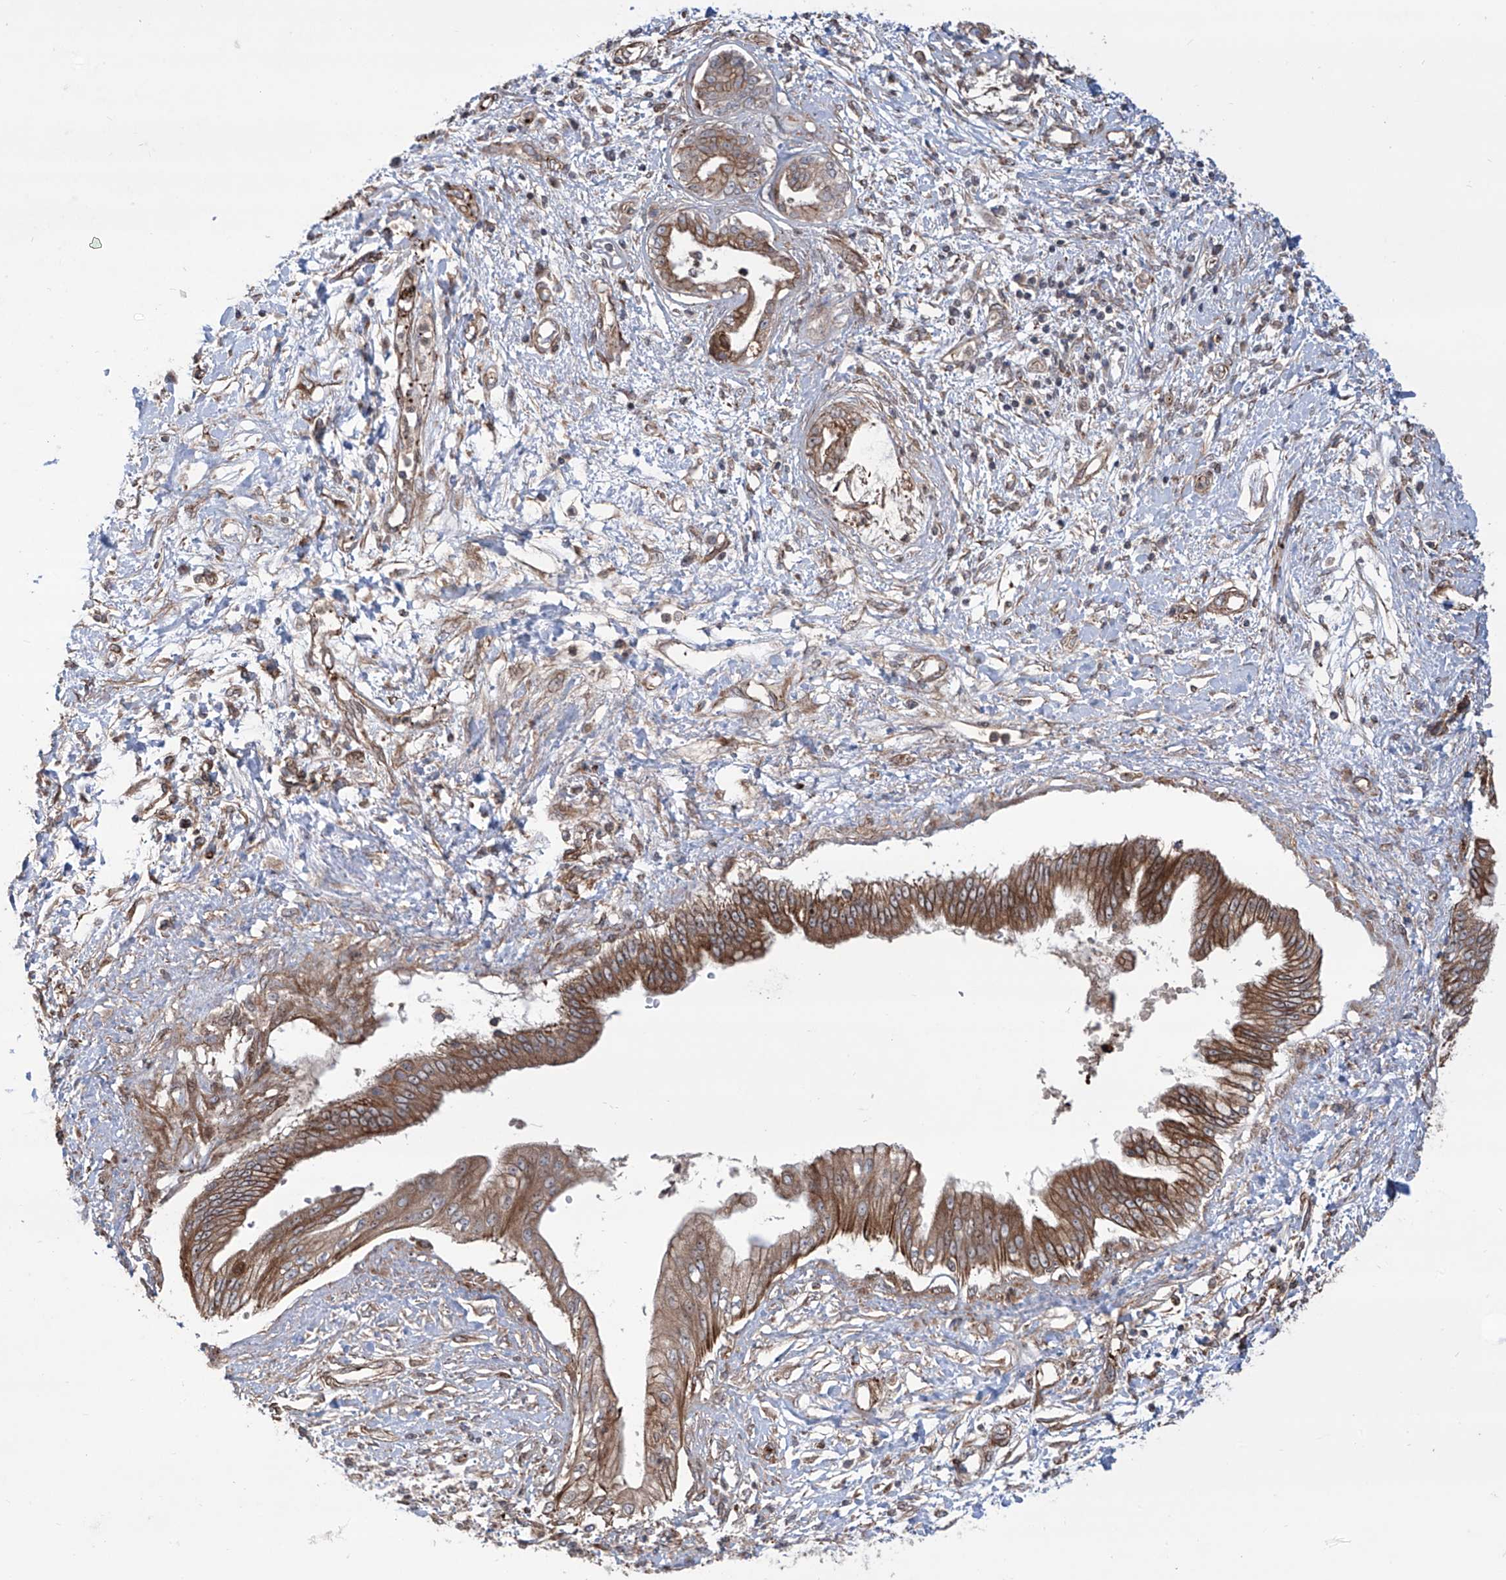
{"staining": {"intensity": "moderate", "quantity": ">75%", "location": "cytoplasmic/membranous"}, "tissue": "pancreatic cancer", "cell_type": "Tumor cells", "image_type": "cancer", "snomed": [{"axis": "morphology", "description": "Adenocarcinoma, NOS"}, {"axis": "topography", "description": "Pancreas"}], "caption": "This is an image of IHC staining of pancreatic cancer (adenocarcinoma), which shows moderate staining in the cytoplasmic/membranous of tumor cells.", "gene": "APAF1", "patient": {"sex": "female", "age": 56}}